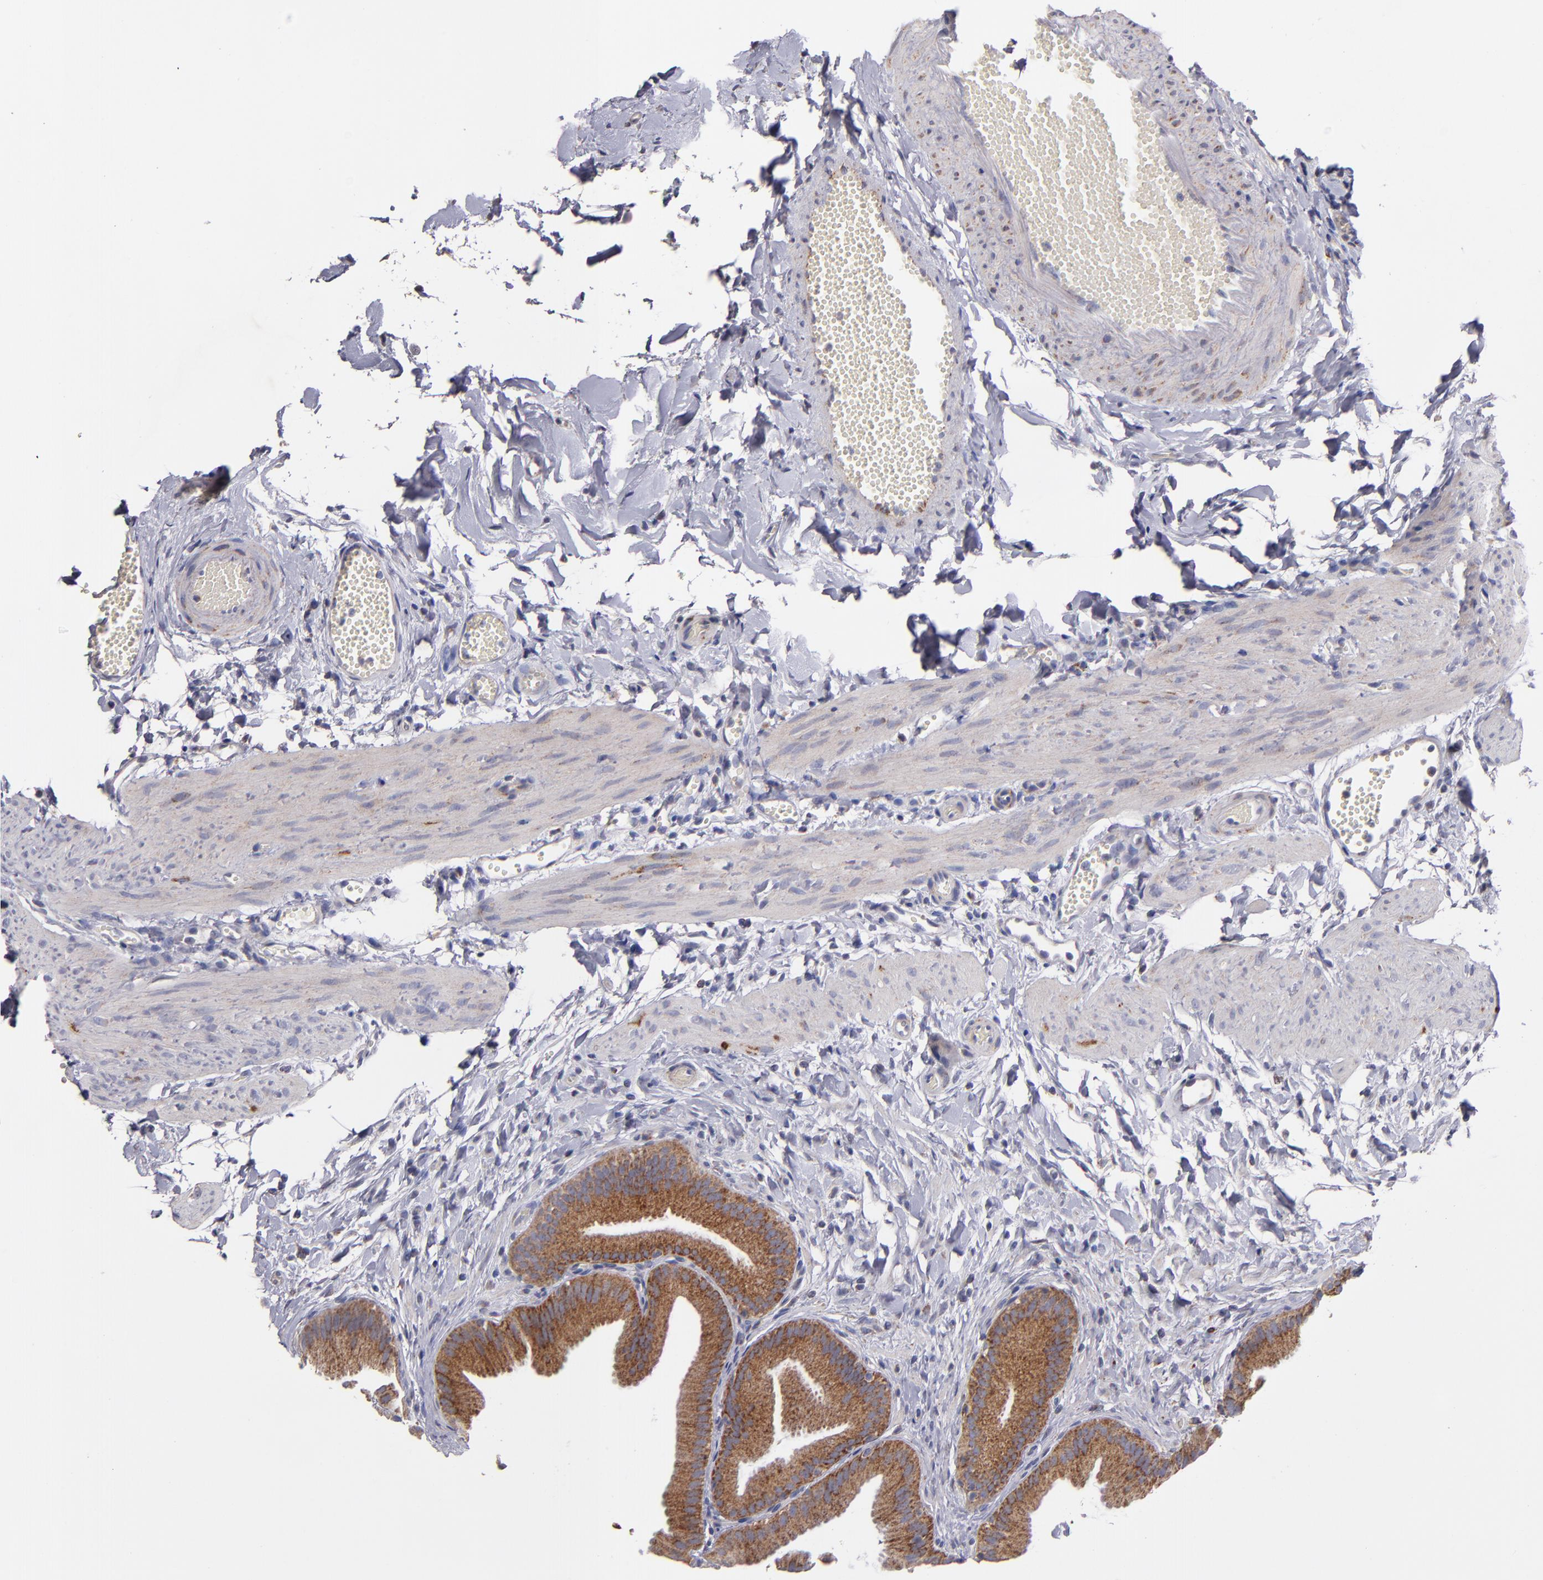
{"staining": {"intensity": "strong", "quantity": ">75%", "location": "cytoplasmic/membranous"}, "tissue": "gallbladder", "cell_type": "Glandular cells", "image_type": "normal", "snomed": [{"axis": "morphology", "description": "Normal tissue, NOS"}, {"axis": "topography", "description": "Gallbladder"}], "caption": "Immunohistochemical staining of normal human gallbladder reveals >75% levels of strong cytoplasmic/membranous protein positivity in approximately >75% of glandular cells.", "gene": "CLTA", "patient": {"sex": "female", "age": 63}}